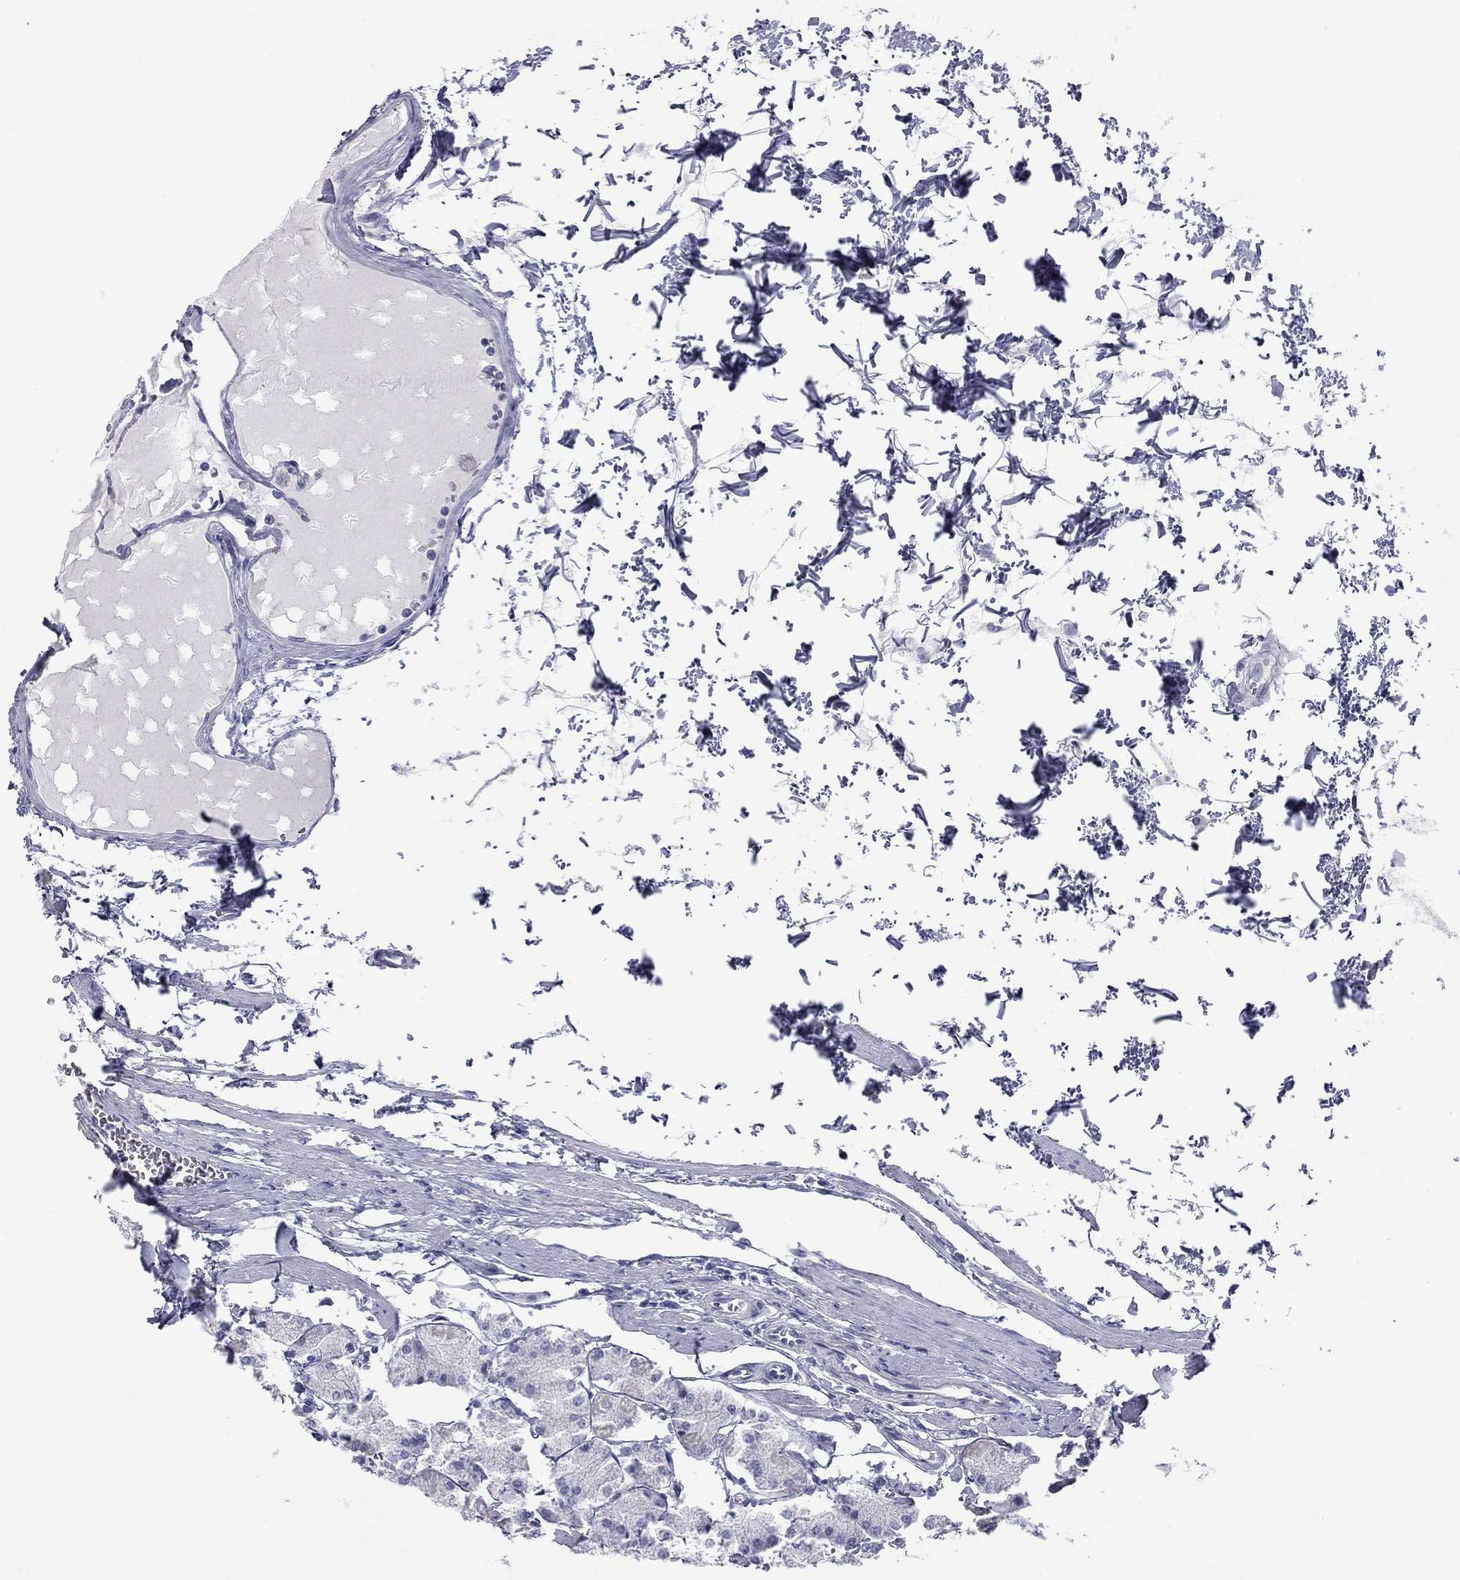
{"staining": {"intensity": "negative", "quantity": "none", "location": "none"}, "tissue": "stomach", "cell_type": "Glandular cells", "image_type": "normal", "snomed": [{"axis": "morphology", "description": "Normal tissue, NOS"}, {"axis": "topography", "description": "Stomach, upper"}], "caption": "High magnification brightfield microscopy of benign stomach stained with DAB (brown) and counterstained with hematoxylin (blue): glandular cells show no significant positivity. (DAB (3,3'-diaminobenzidine) immunohistochemistry with hematoxylin counter stain).", "gene": "ABCB4", "patient": {"sex": "male", "age": 60}}